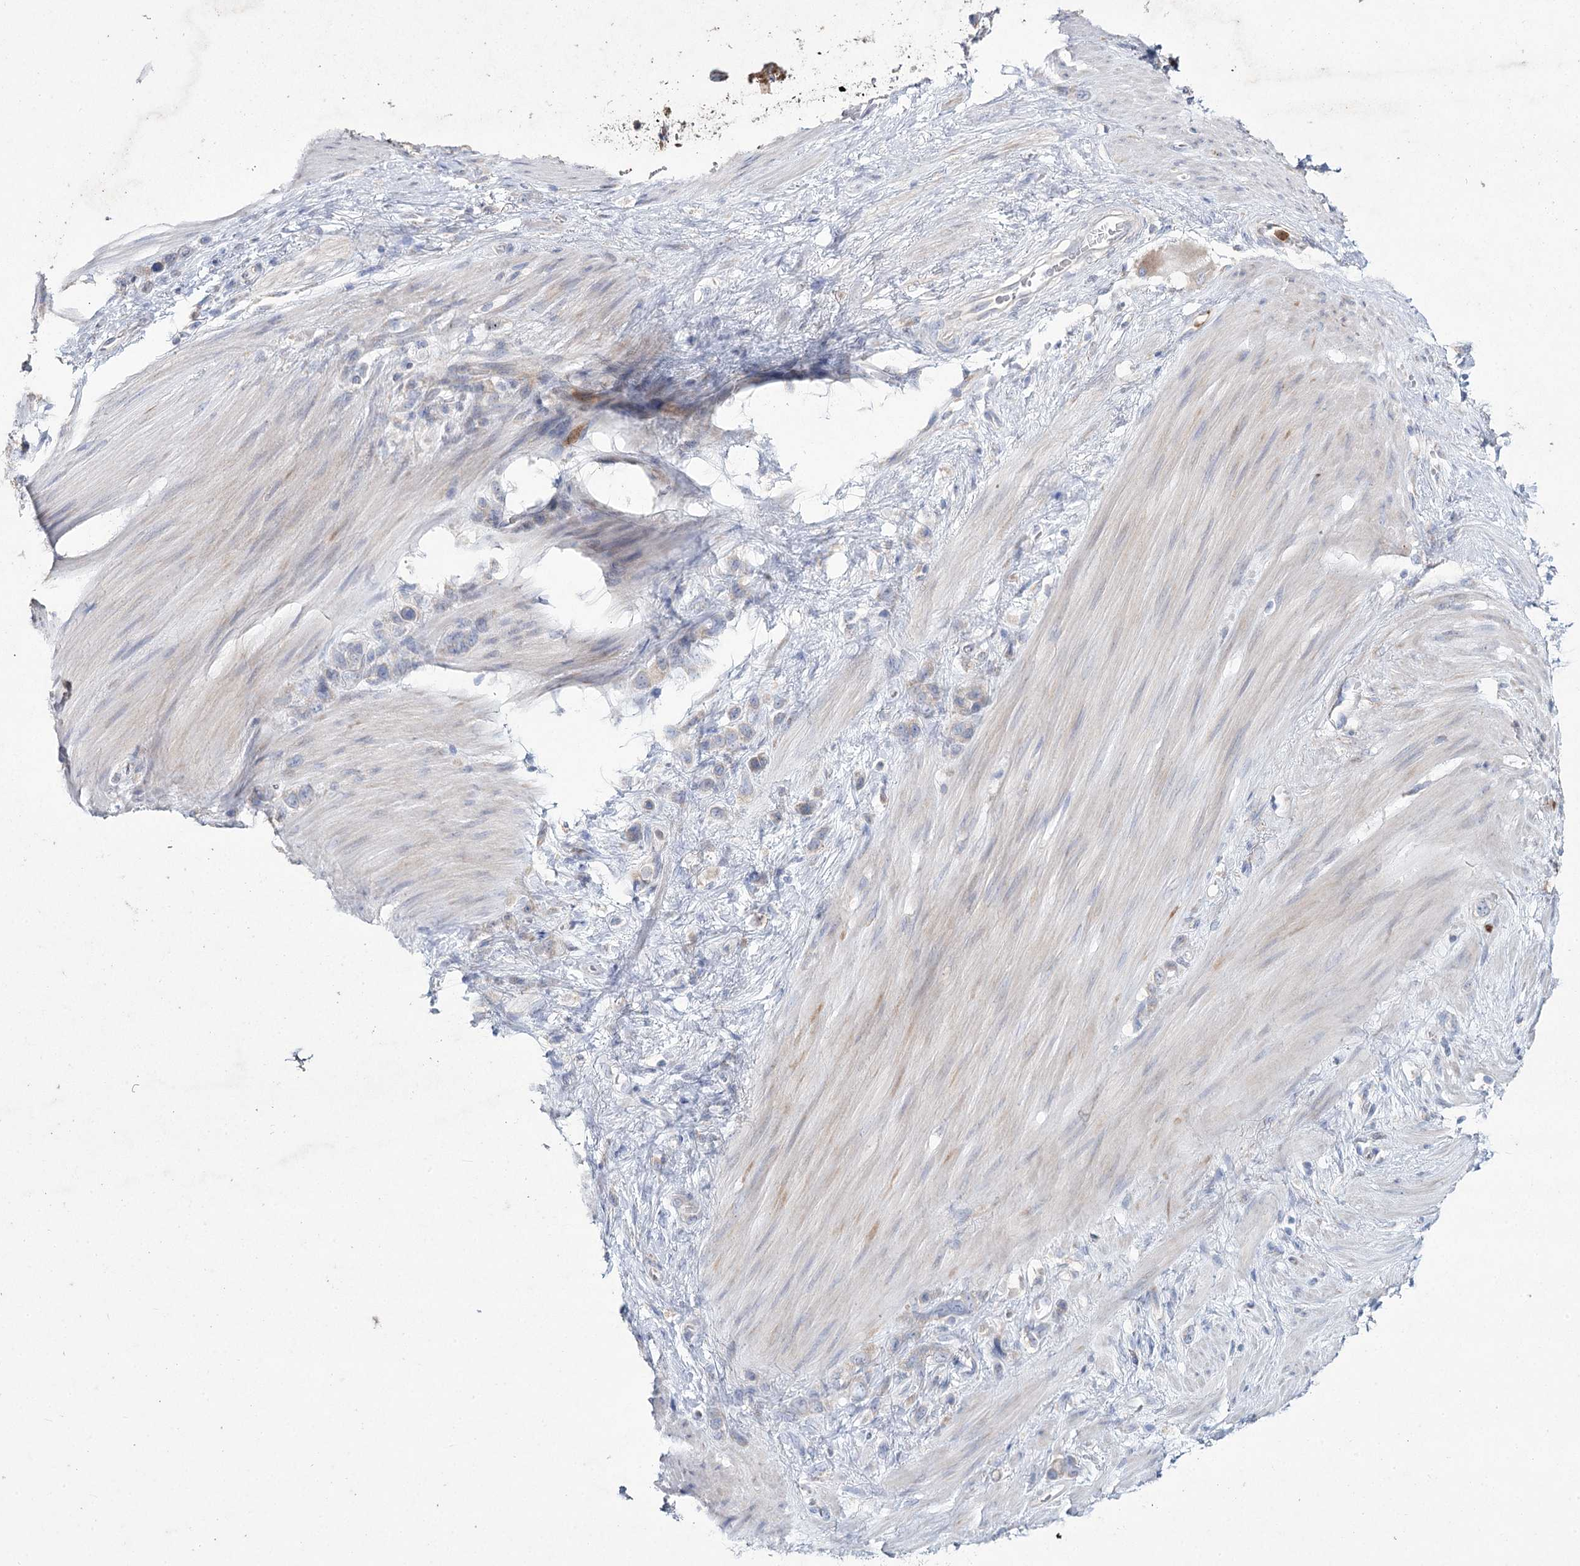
{"staining": {"intensity": "negative", "quantity": "none", "location": "none"}, "tissue": "stomach cancer", "cell_type": "Tumor cells", "image_type": "cancer", "snomed": [{"axis": "morphology", "description": "Adenocarcinoma, NOS"}, {"axis": "morphology", "description": "Adenocarcinoma, High grade"}, {"axis": "topography", "description": "Stomach, upper"}, {"axis": "topography", "description": "Stomach, lower"}], "caption": "This is an IHC histopathology image of human stomach adenocarcinoma. There is no expression in tumor cells.", "gene": "NIPAL4", "patient": {"sex": "female", "age": 65}}